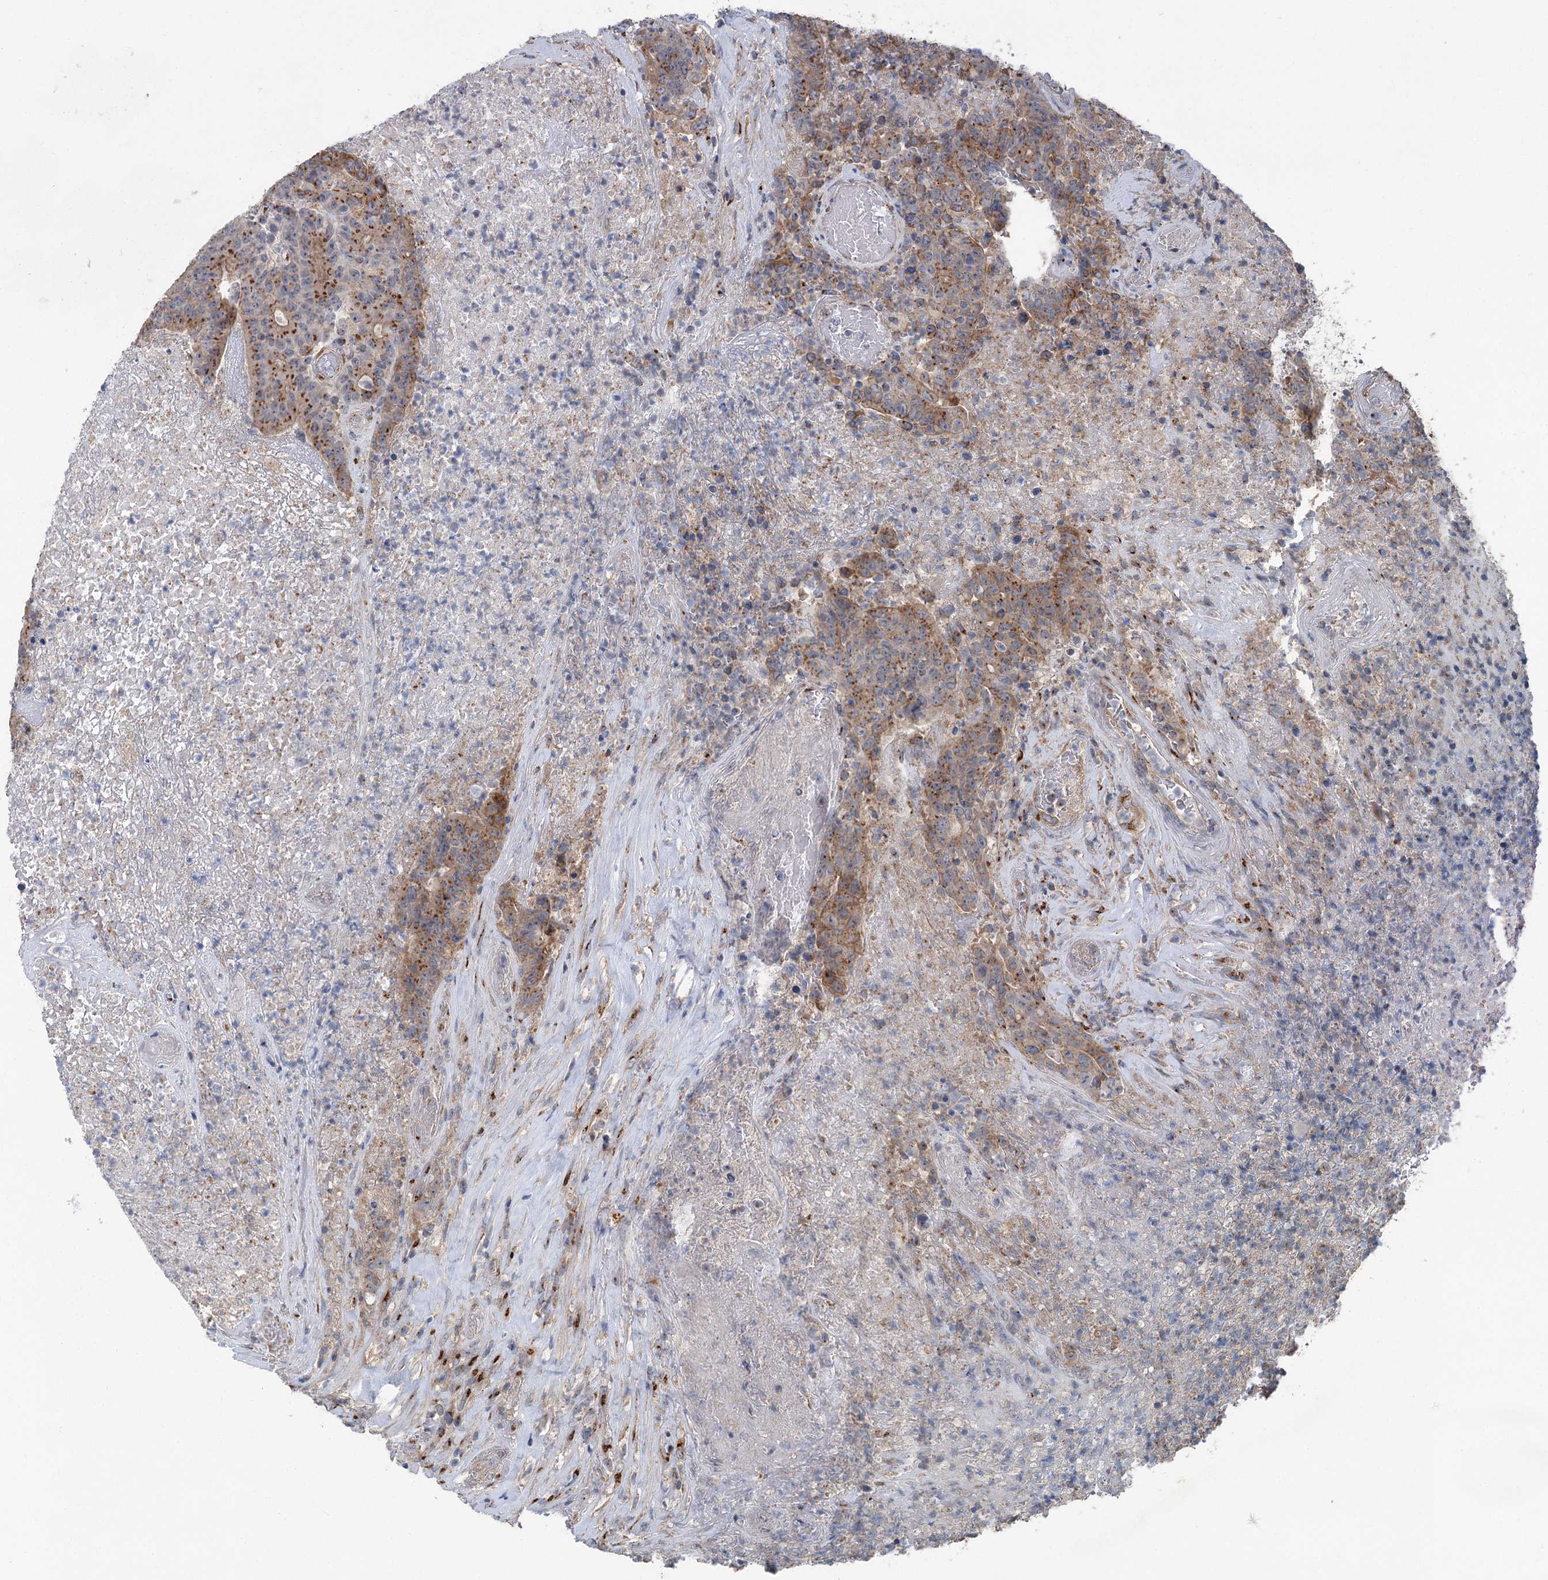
{"staining": {"intensity": "moderate", "quantity": ">75%", "location": "cytoplasmic/membranous"}, "tissue": "colorectal cancer", "cell_type": "Tumor cells", "image_type": "cancer", "snomed": [{"axis": "morphology", "description": "Adenocarcinoma, NOS"}, {"axis": "topography", "description": "Colon"}], "caption": "Adenocarcinoma (colorectal) tissue reveals moderate cytoplasmic/membranous staining in approximately >75% of tumor cells, visualized by immunohistochemistry.", "gene": "ITIH5", "patient": {"sex": "female", "age": 75}}